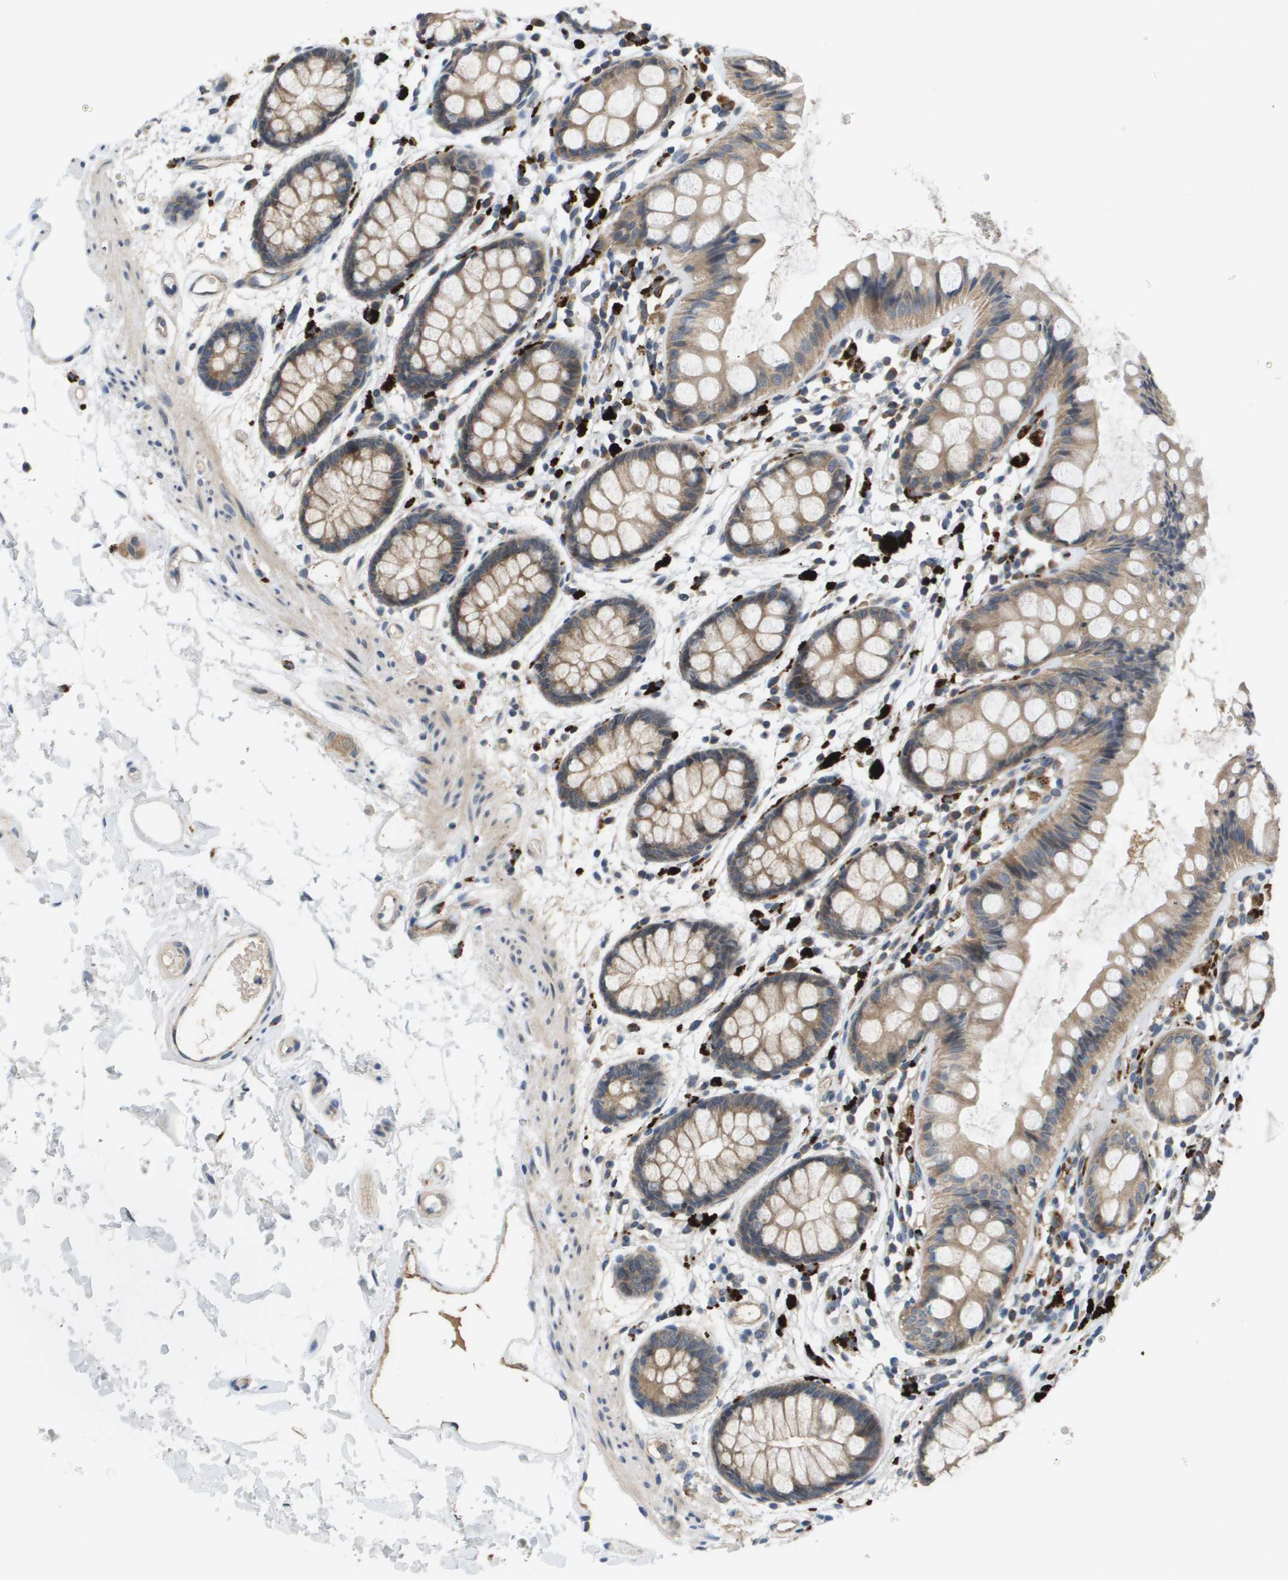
{"staining": {"intensity": "weak", "quantity": ">75%", "location": "cytoplasmic/membranous"}, "tissue": "rectum", "cell_type": "Glandular cells", "image_type": "normal", "snomed": [{"axis": "morphology", "description": "Normal tissue, NOS"}, {"axis": "topography", "description": "Rectum"}], "caption": "Protein staining of benign rectum exhibits weak cytoplasmic/membranous expression in about >75% of glandular cells.", "gene": "SLC25A20", "patient": {"sex": "female", "age": 66}}